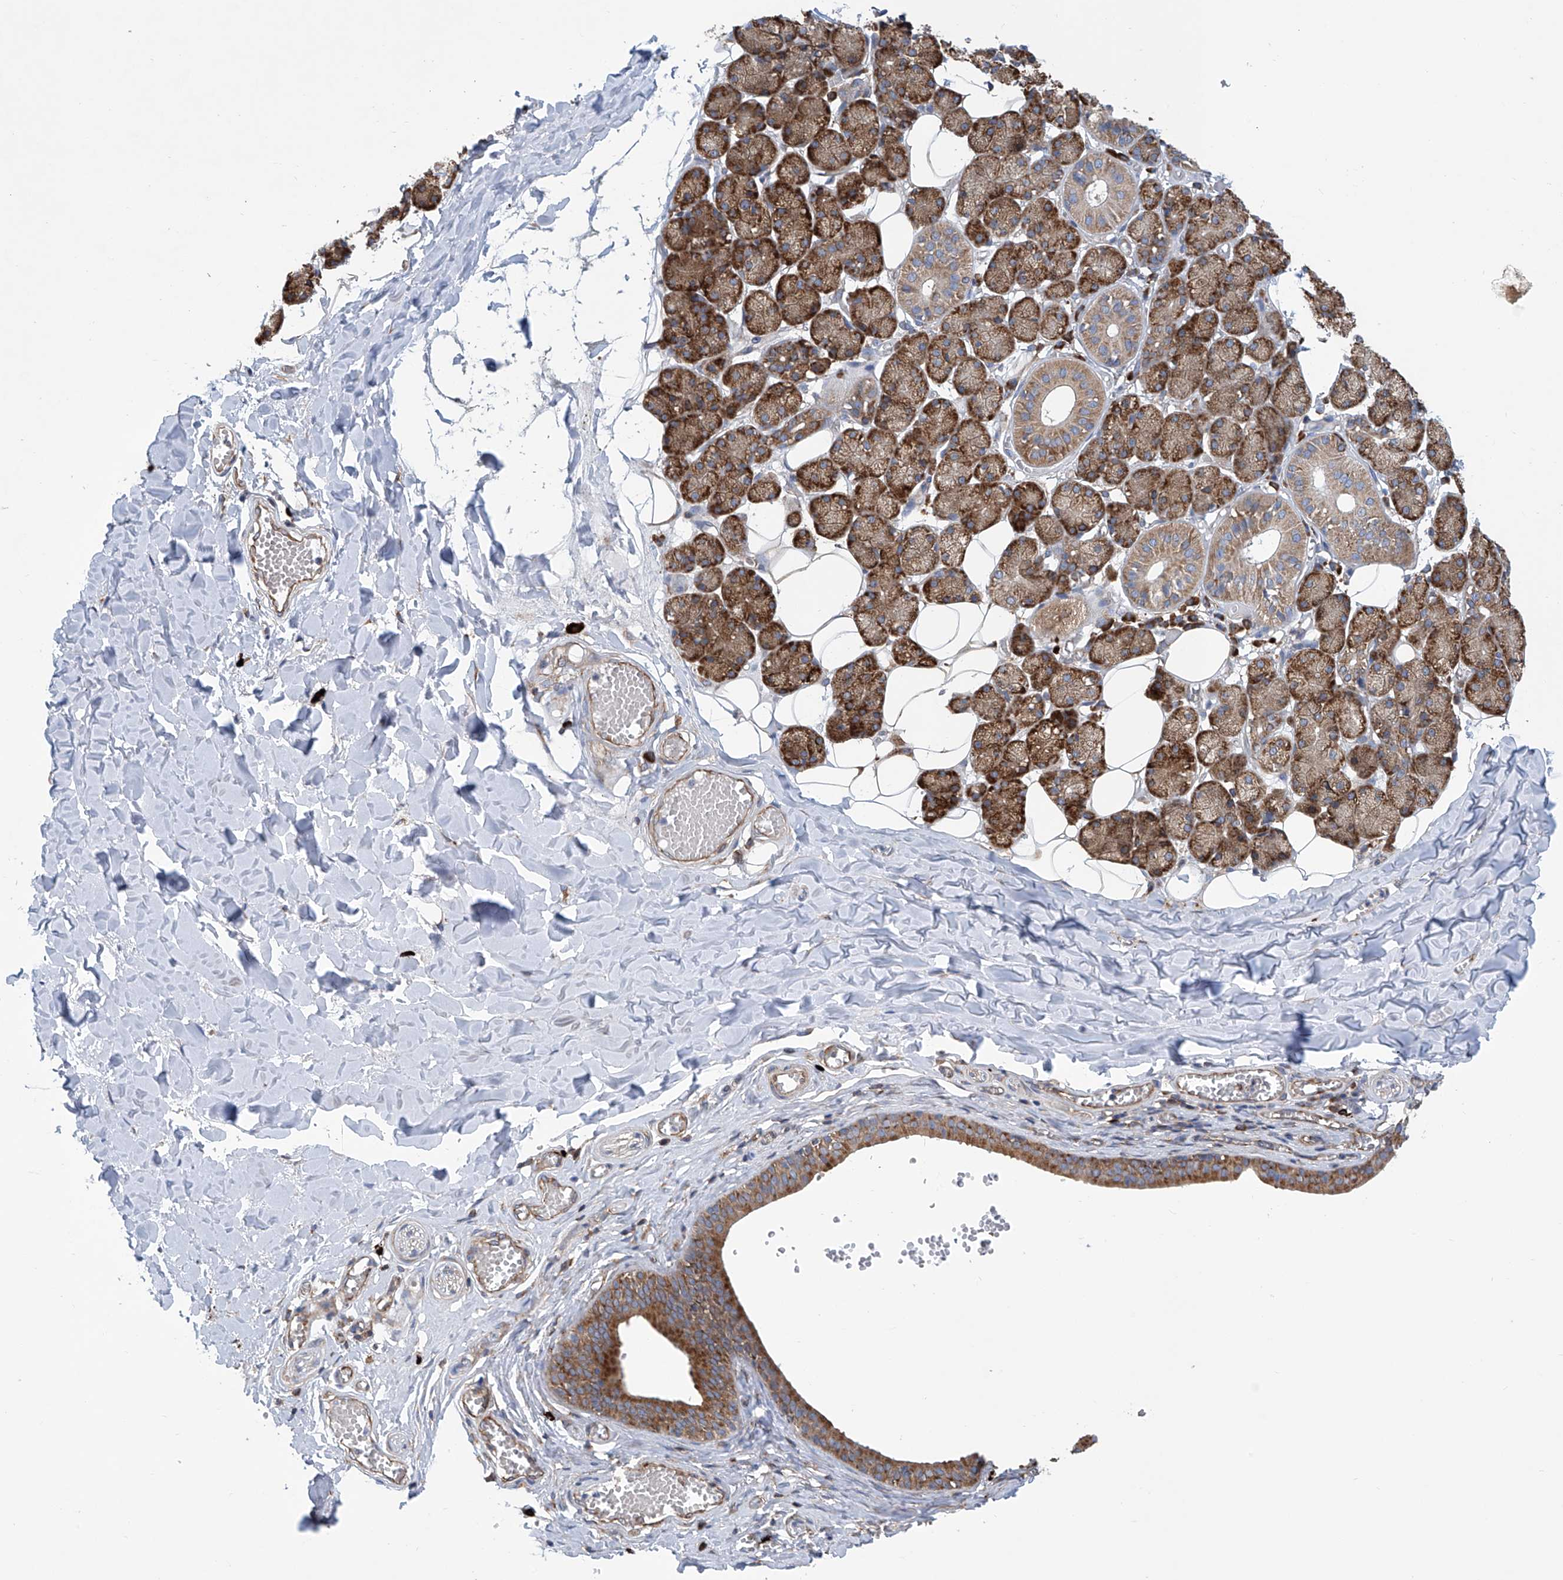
{"staining": {"intensity": "strong", "quantity": ">75%", "location": "cytoplasmic/membranous"}, "tissue": "salivary gland", "cell_type": "Glandular cells", "image_type": "normal", "snomed": [{"axis": "morphology", "description": "Normal tissue, NOS"}, {"axis": "topography", "description": "Salivary gland"}], "caption": "There is high levels of strong cytoplasmic/membranous positivity in glandular cells of normal salivary gland, as demonstrated by immunohistochemical staining (brown color).", "gene": "SENP2", "patient": {"sex": "female", "age": 33}}